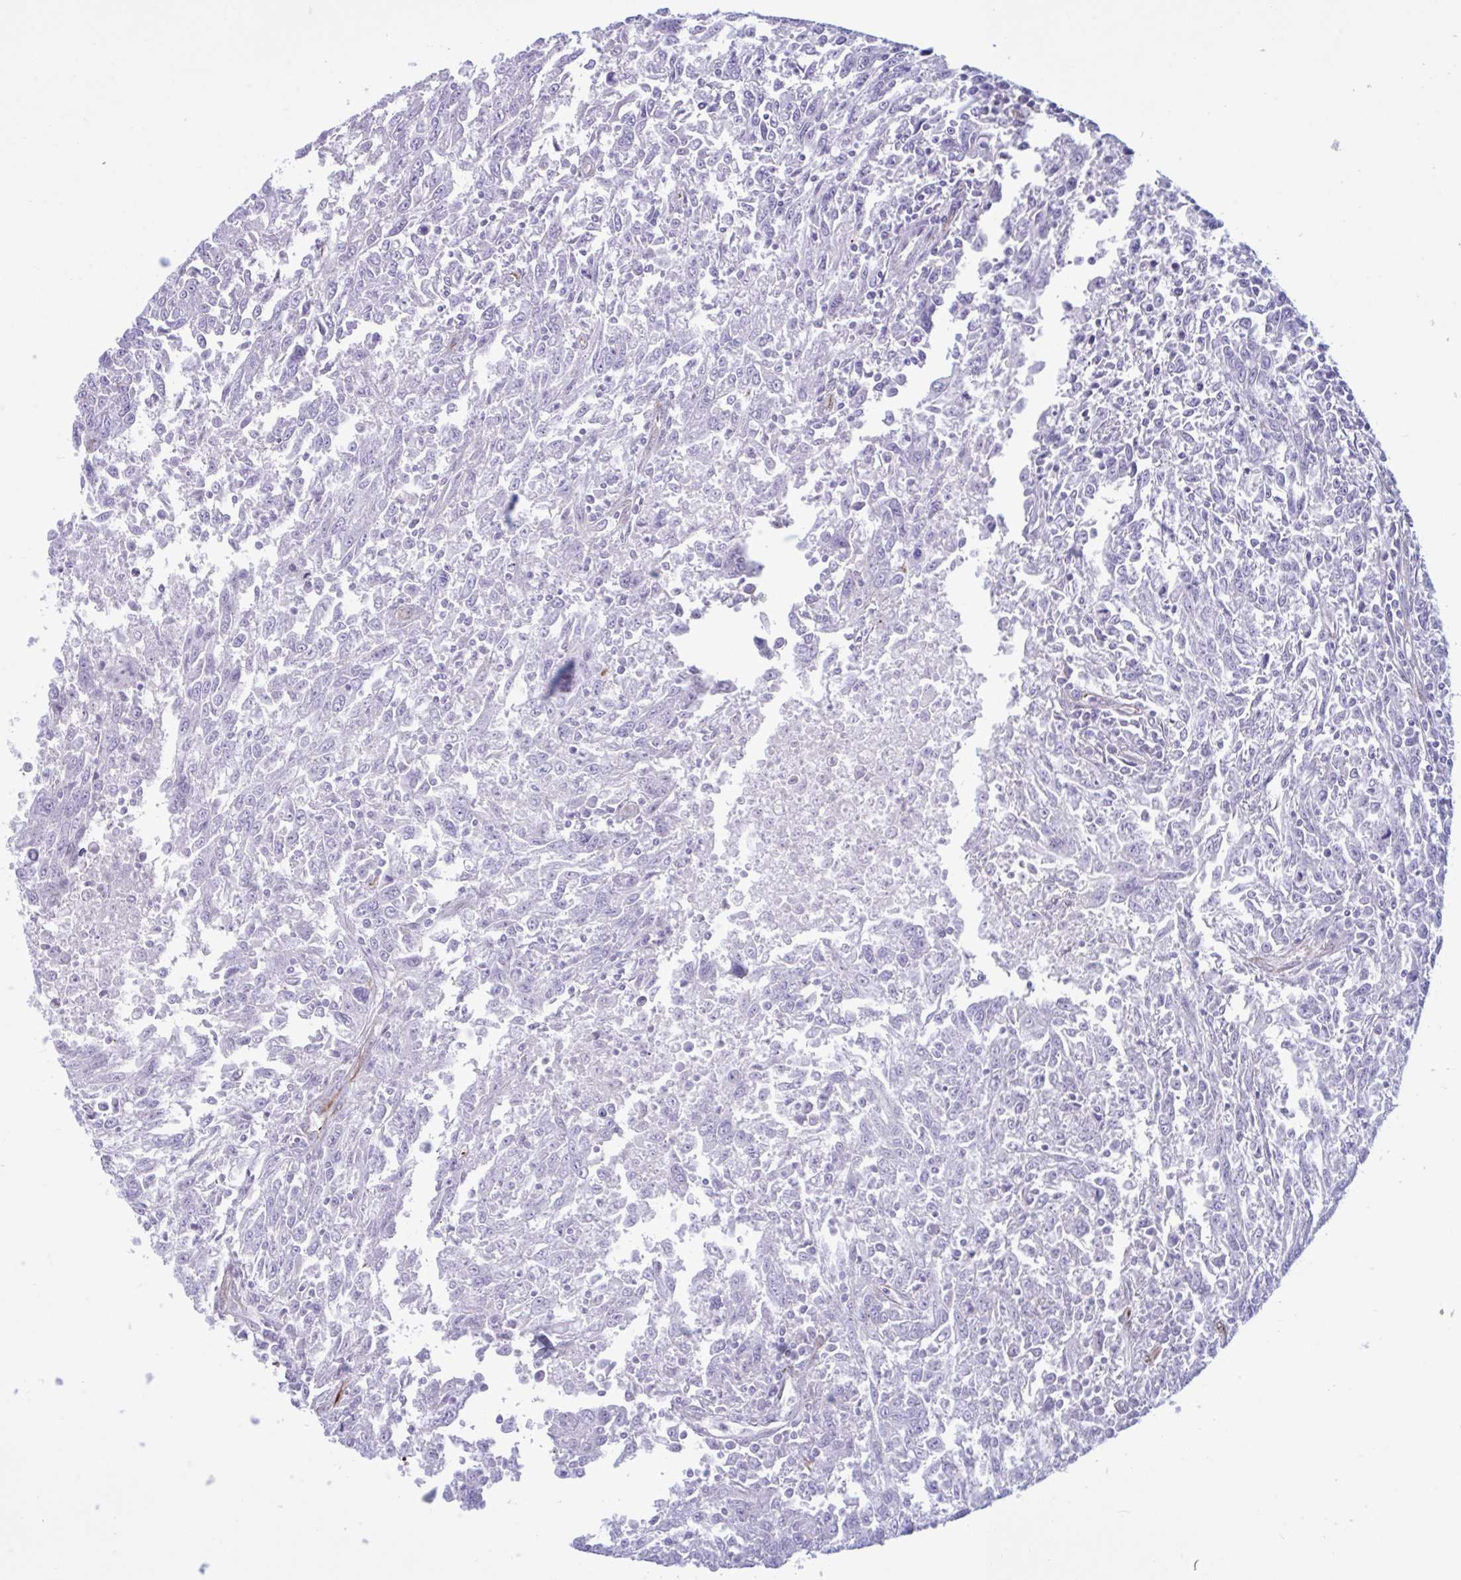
{"staining": {"intensity": "negative", "quantity": "none", "location": "none"}, "tissue": "breast cancer", "cell_type": "Tumor cells", "image_type": "cancer", "snomed": [{"axis": "morphology", "description": "Duct carcinoma"}, {"axis": "topography", "description": "Breast"}], "caption": "High power microscopy photomicrograph of an immunohistochemistry histopathology image of breast cancer, revealing no significant staining in tumor cells. (Brightfield microscopy of DAB IHC at high magnification).", "gene": "PRRT4", "patient": {"sex": "female", "age": 50}}